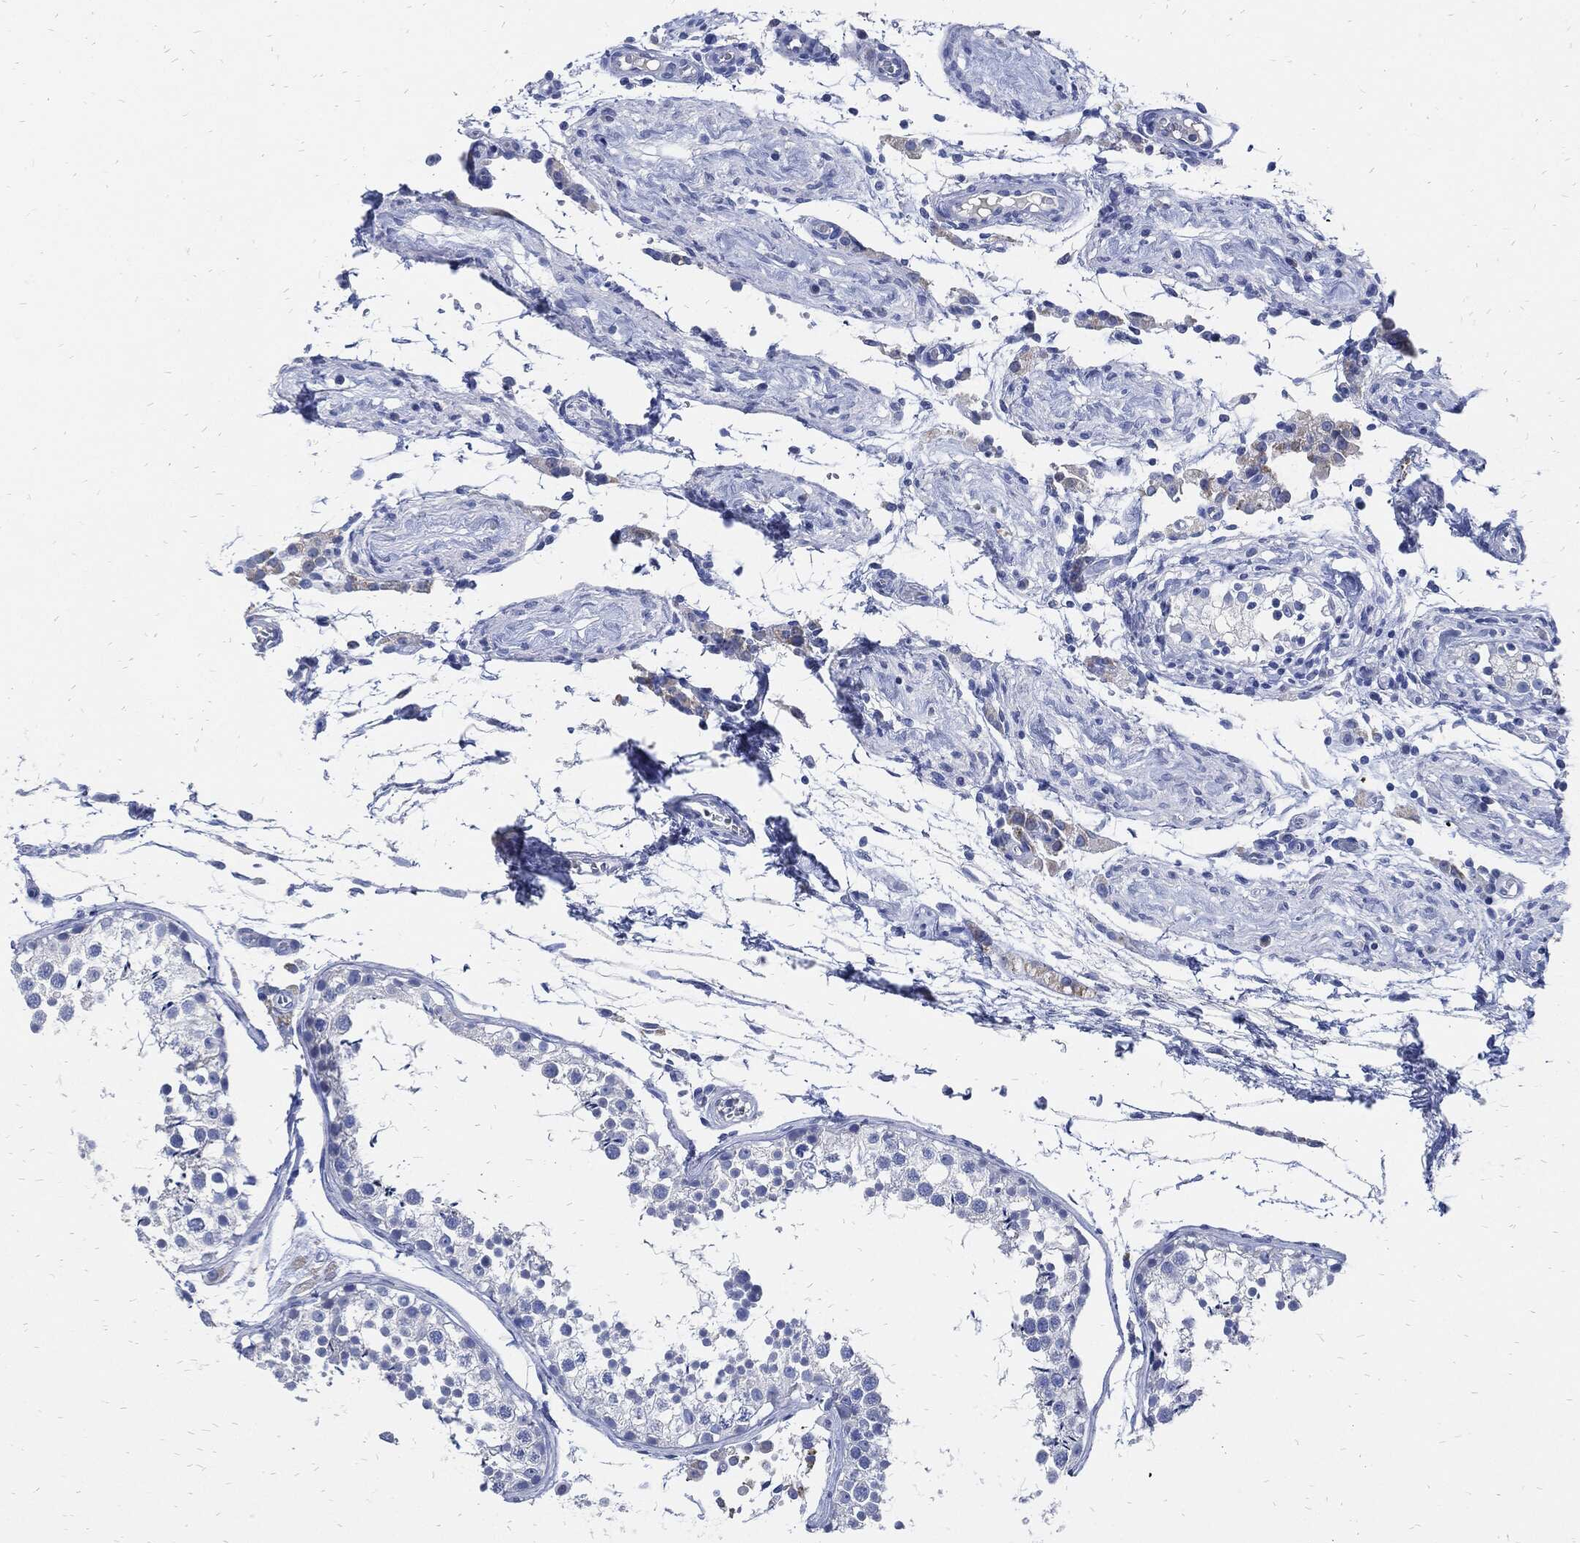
{"staining": {"intensity": "negative", "quantity": "none", "location": "none"}, "tissue": "testis", "cell_type": "Cells in seminiferous ducts", "image_type": "normal", "snomed": [{"axis": "morphology", "description": "Normal tissue, NOS"}, {"axis": "topography", "description": "Testis"}], "caption": "DAB immunohistochemical staining of unremarkable testis reveals no significant positivity in cells in seminiferous ducts.", "gene": "FABP4", "patient": {"sex": "male", "age": 29}}